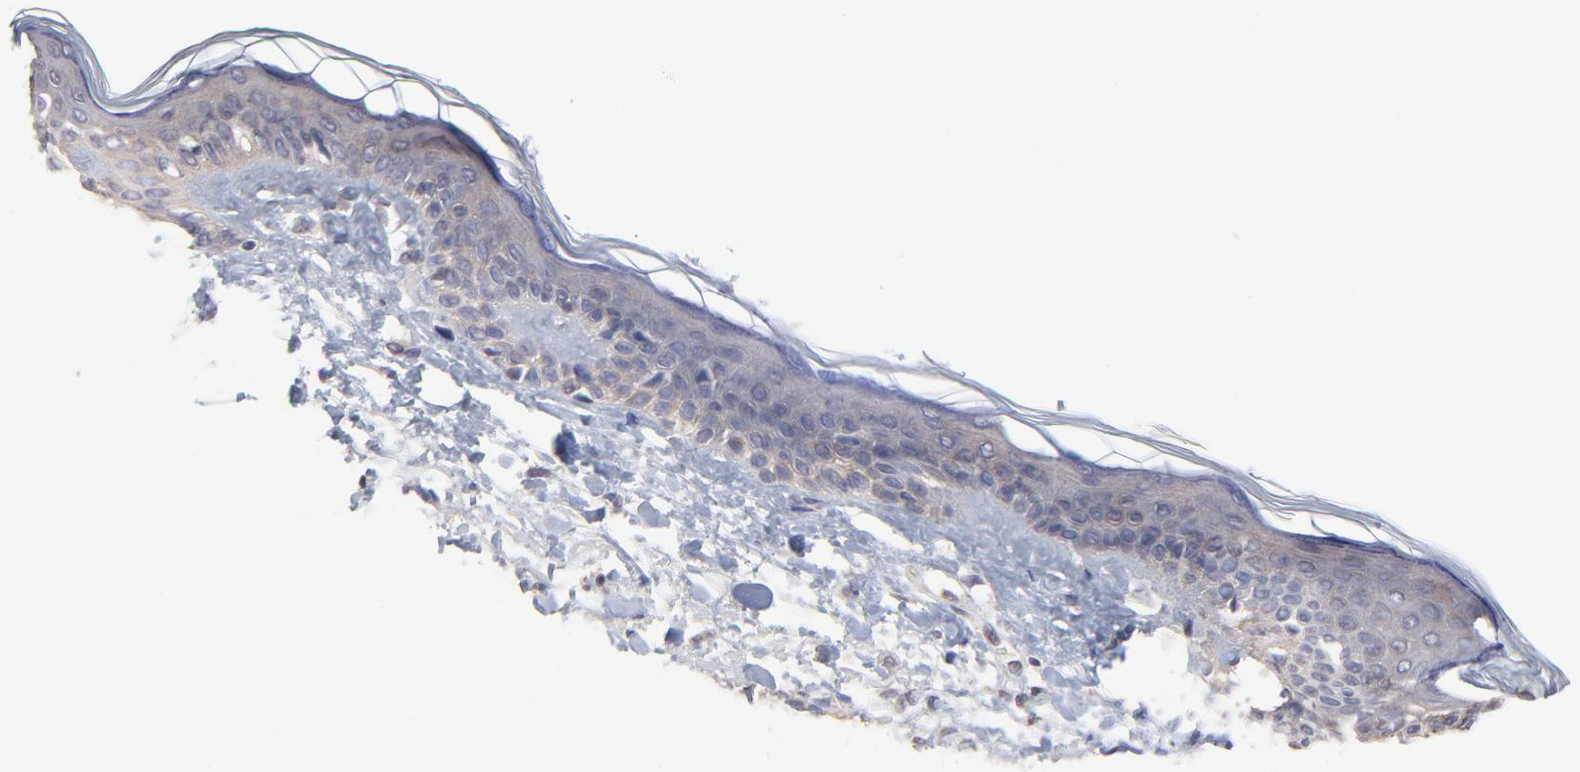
{"staining": {"intensity": "moderate", "quantity": "25%-75%", "location": "cytoplasmic/membranous"}, "tissue": "skin cancer", "cell_type": "Tumor cells", "image_type": "cancer", "snomed": [{"axis": "morphology", "description": "Normal tissue, NOS"}, {"axis": "morphology", "description": "Basal cell carcinoma"}, {"axis": "topography", "description": "Skin"}], "caption": "Skin cancer (basal cell carcinoma) stained with a brown dye shows moderate cytoplasmic/membranous positive expression in approximately 25%-75% of tumor cells.", "gene": "CCT2", "patient": {"sex": "male", "age": 63}}